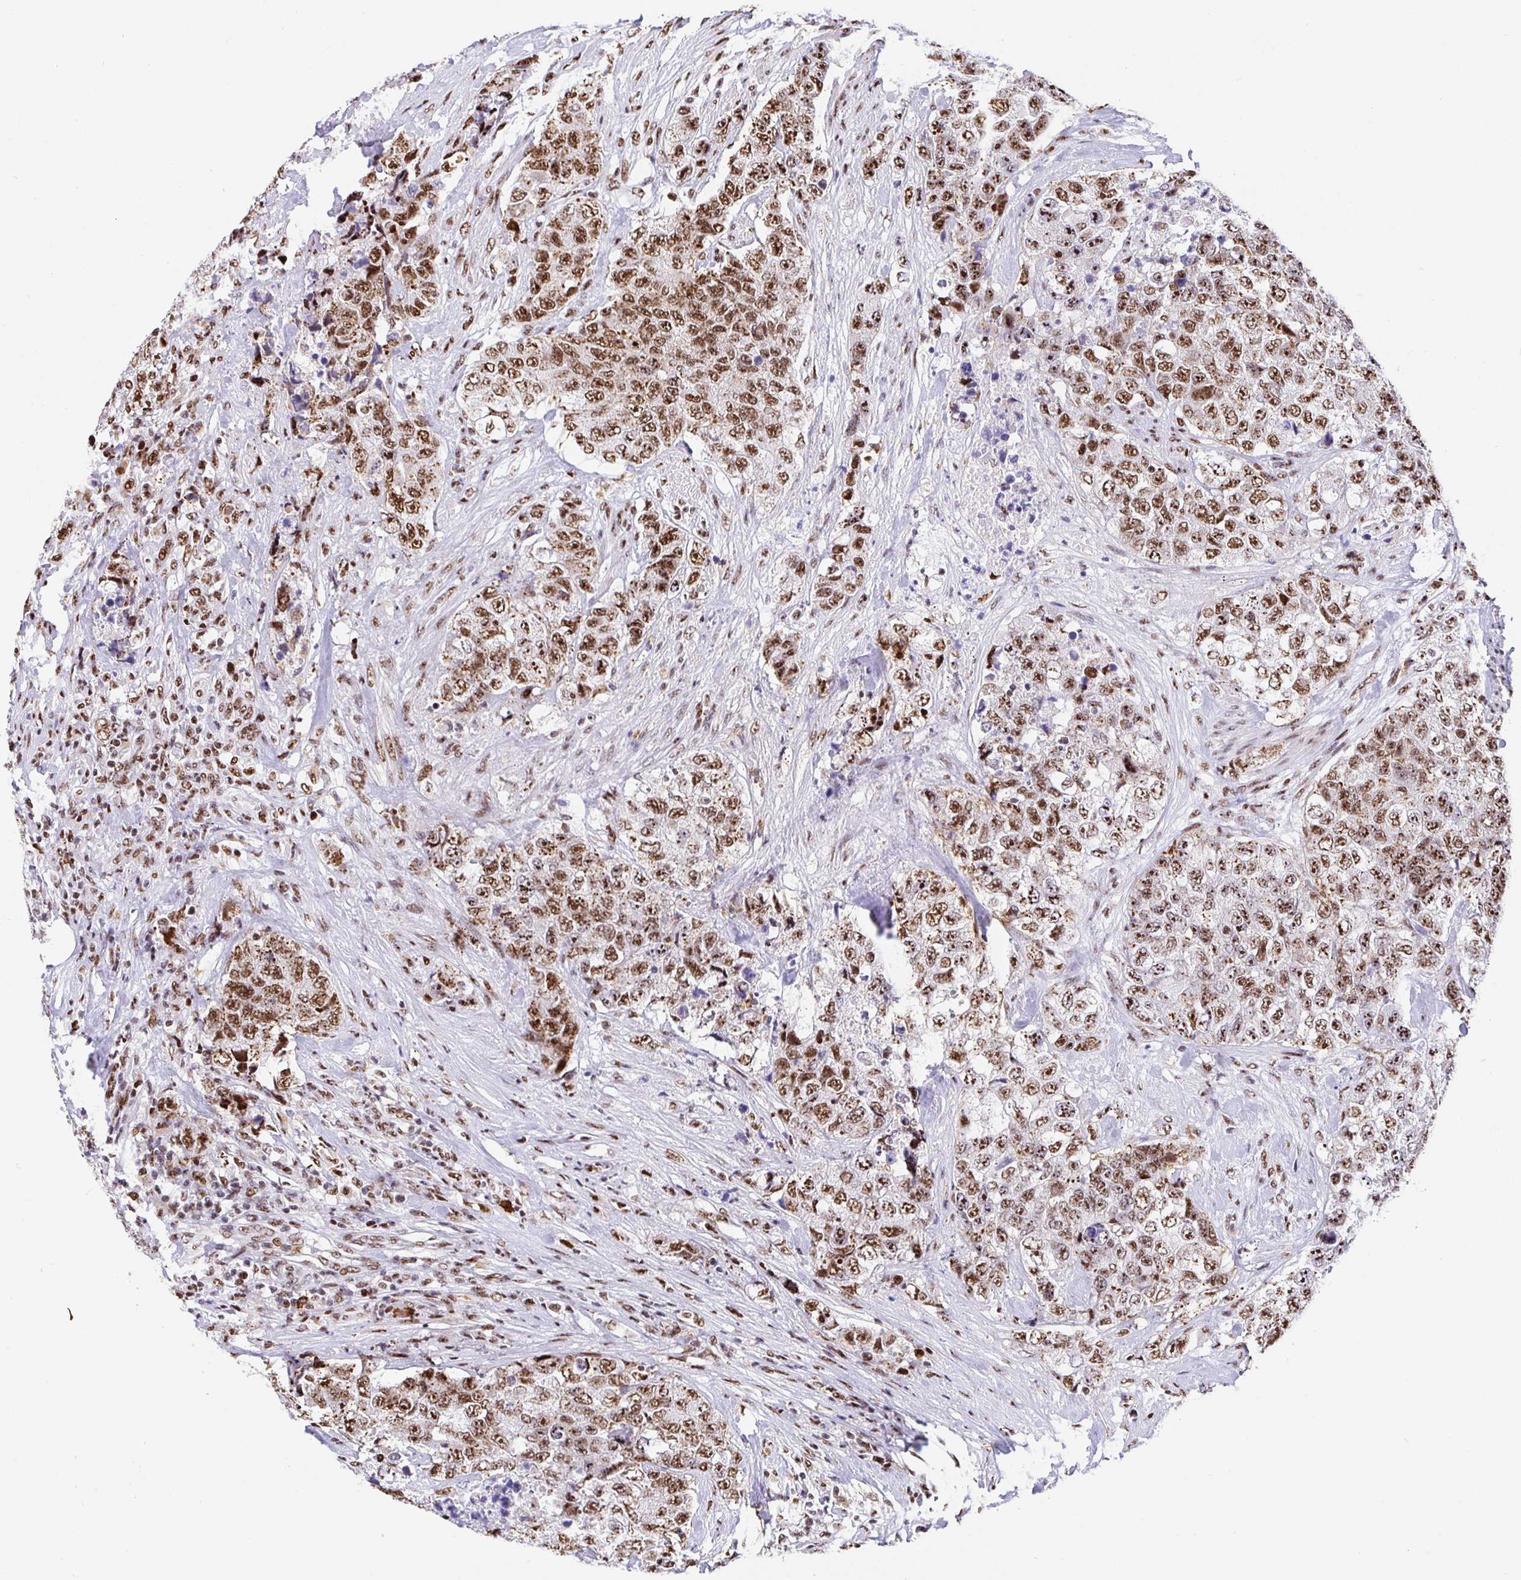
{"staining": {"intensity": "moderate", "quantity": ">75%", "location": "nuclear"}, "tissue": "urothelial cancer", "cell_type": "Tumor cells", "image_type": "cancer", "snomed": [{"axis": "morphology", "description": "Urothelial carcinoma, High grade"}, {"axis": "topography", "description": "Urinary bladder"}], "caption": "Urothelial carcinoma (high-grade) tissue shows moderate nuclear staining in approximately >75% of tumor cells", "gene": "SETD5", "patient": {"sex": "female", "age": 78}}